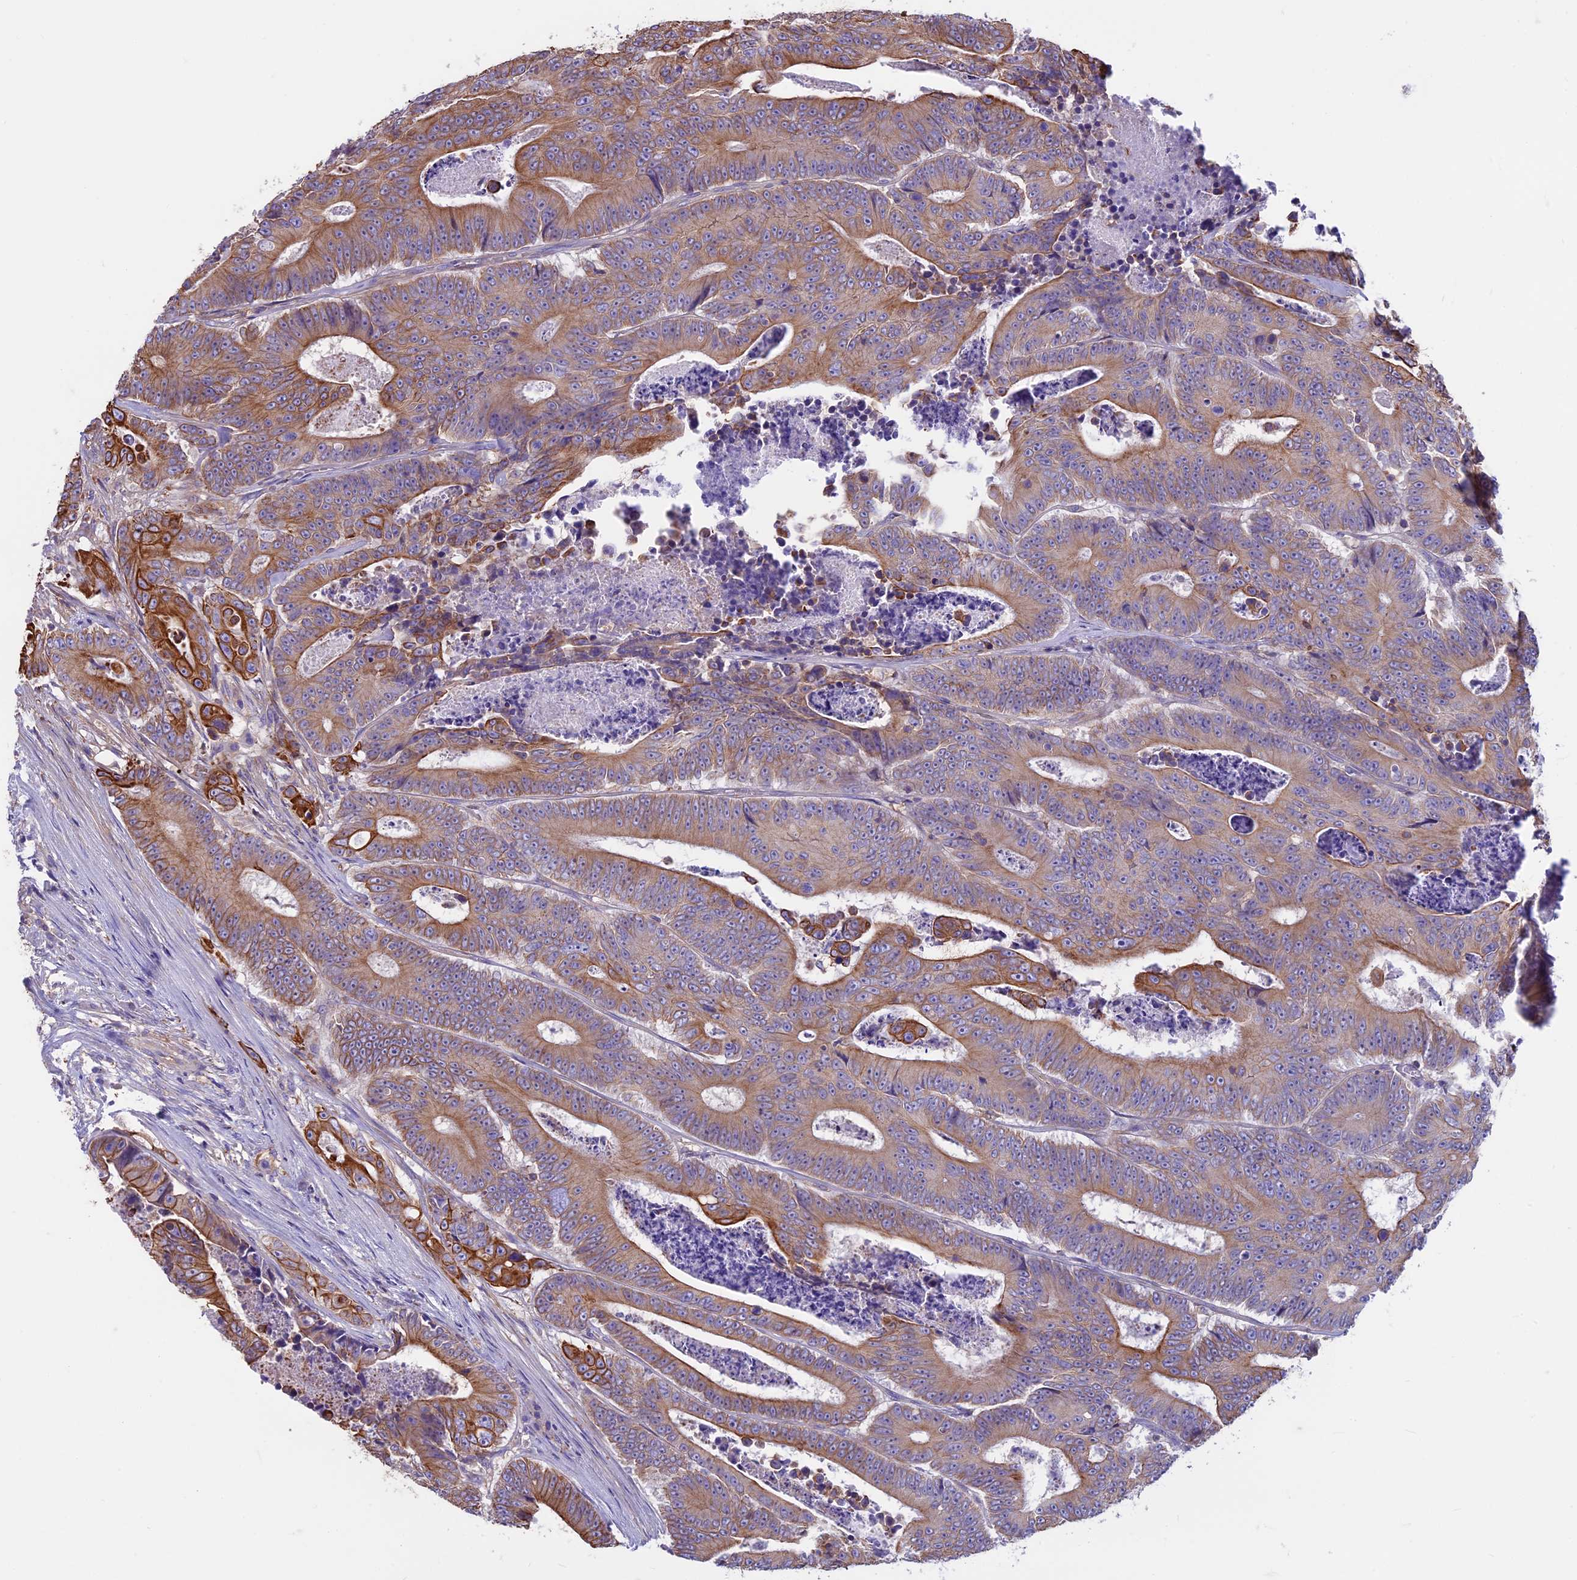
{"staining": {"intensity": "moderate", "quantity": ">75%", "location": "cytoplasmic/membranous"}, "tissue": "colorectal cancer", "cell_type": "Tumor cells", "image_type": "cancer", "snomed": [{"axis": "morphology", "description": "Adenocarcinoma, NOS"}, {"axis": "topography", "description": "Colon"}], "caption": "Colorectal cancer stained for a protein displays moderate cytoplasmic/membranous positivity in tumor cells.", "gene": "CDAN1", "patient": {"sex": "male", "age": 83}}